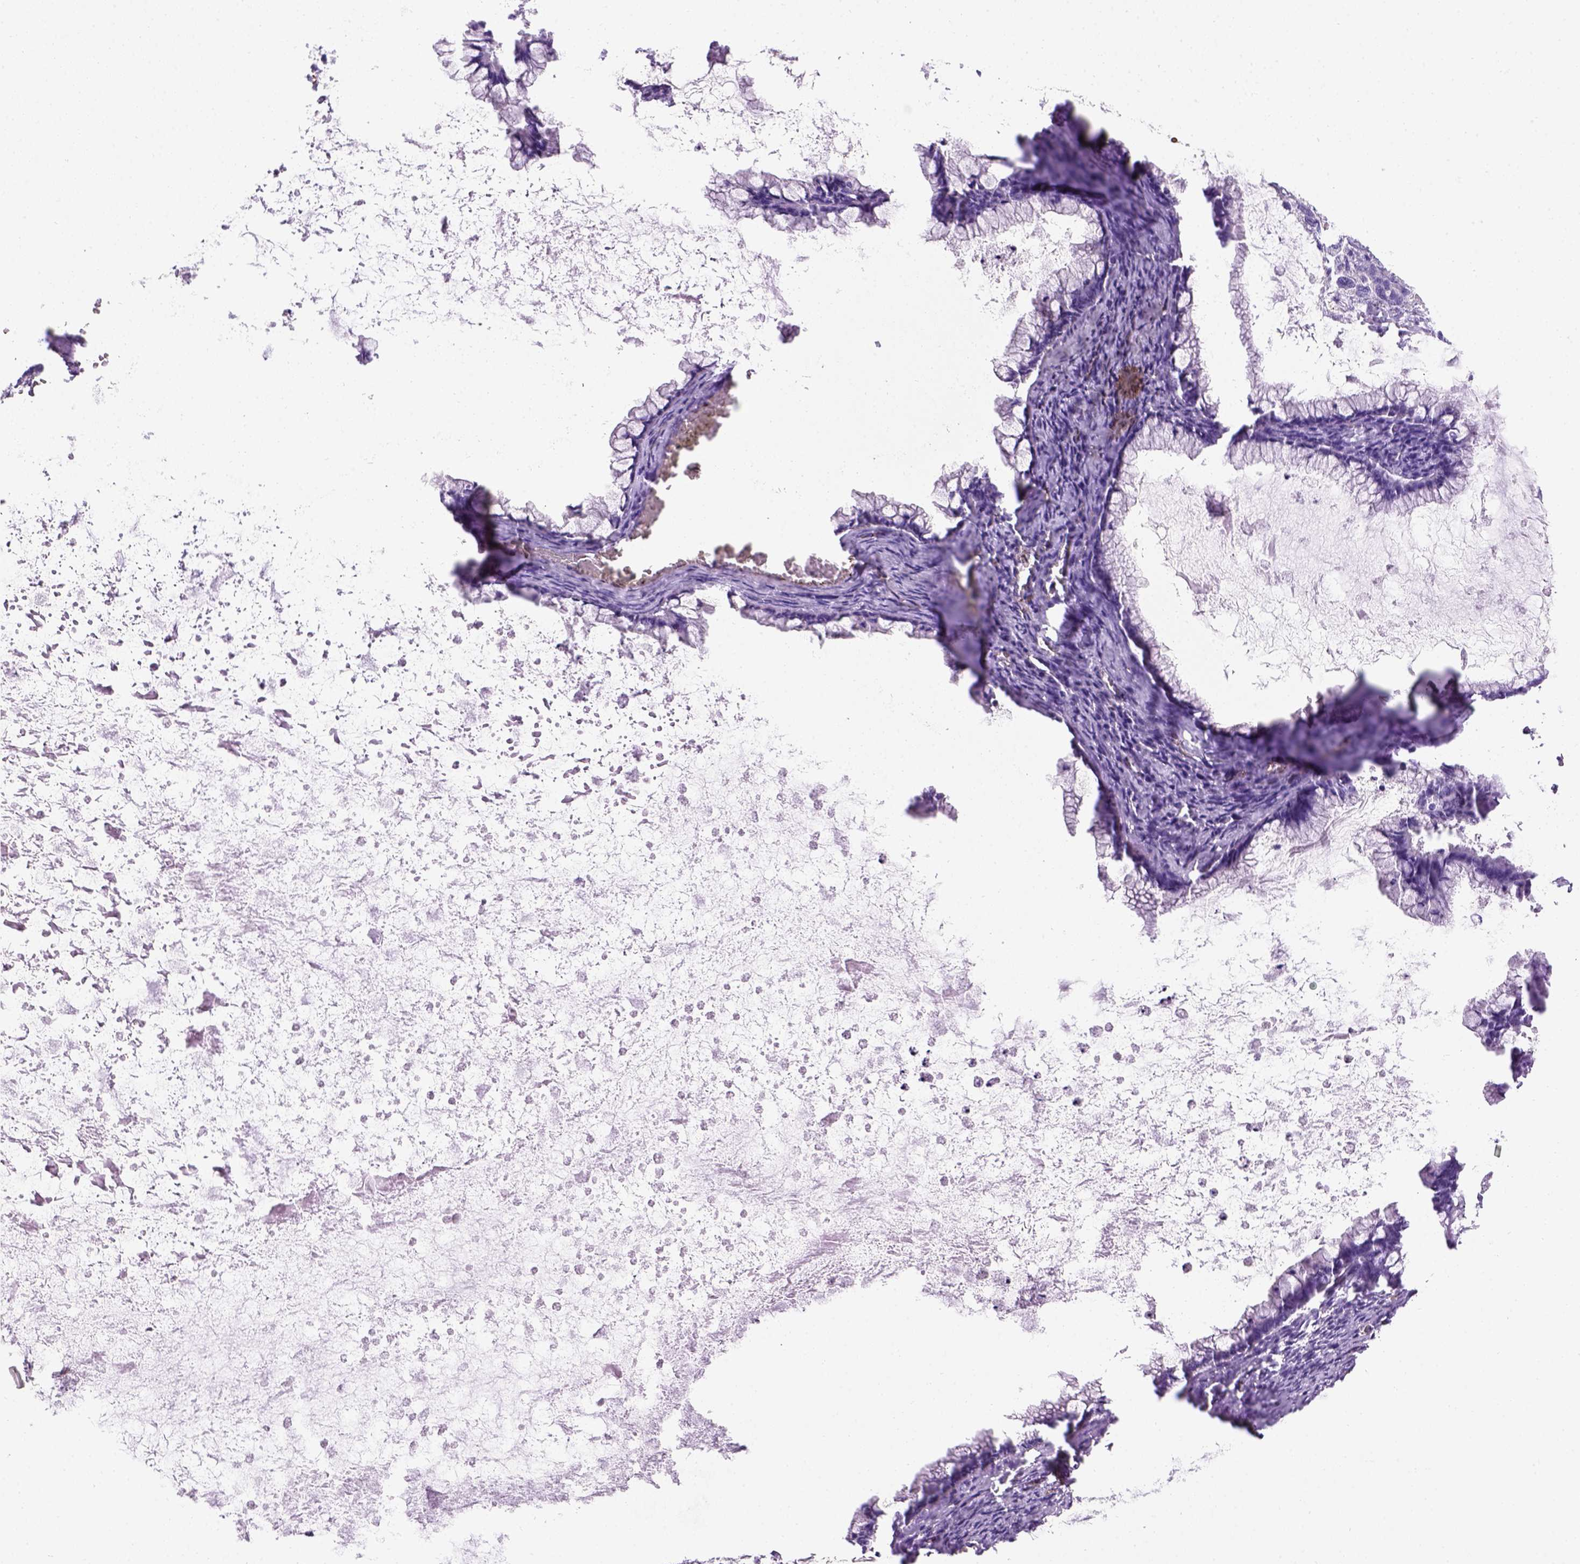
{"staining": {"intensity": "negative", "quantity": "none", "location": "none"}, "tissue": "ovarian cancer", "cell_type": "Tumor cells", "image_type": "cancer", "snomed": [{"axis": "morphology", "description": "Cystadenocarcinoma, mucinous, NOS"}, {"axis": "topography", "description": "Ovary"}], "caption": "This is an immunohistochemistry (IHC) photomicrograph of mucinous cystadenocarcinoma (ovarian). There is no expression in tumor cells.", "gene": "VWF", "patient": {"sex": "female", "age": 67}}